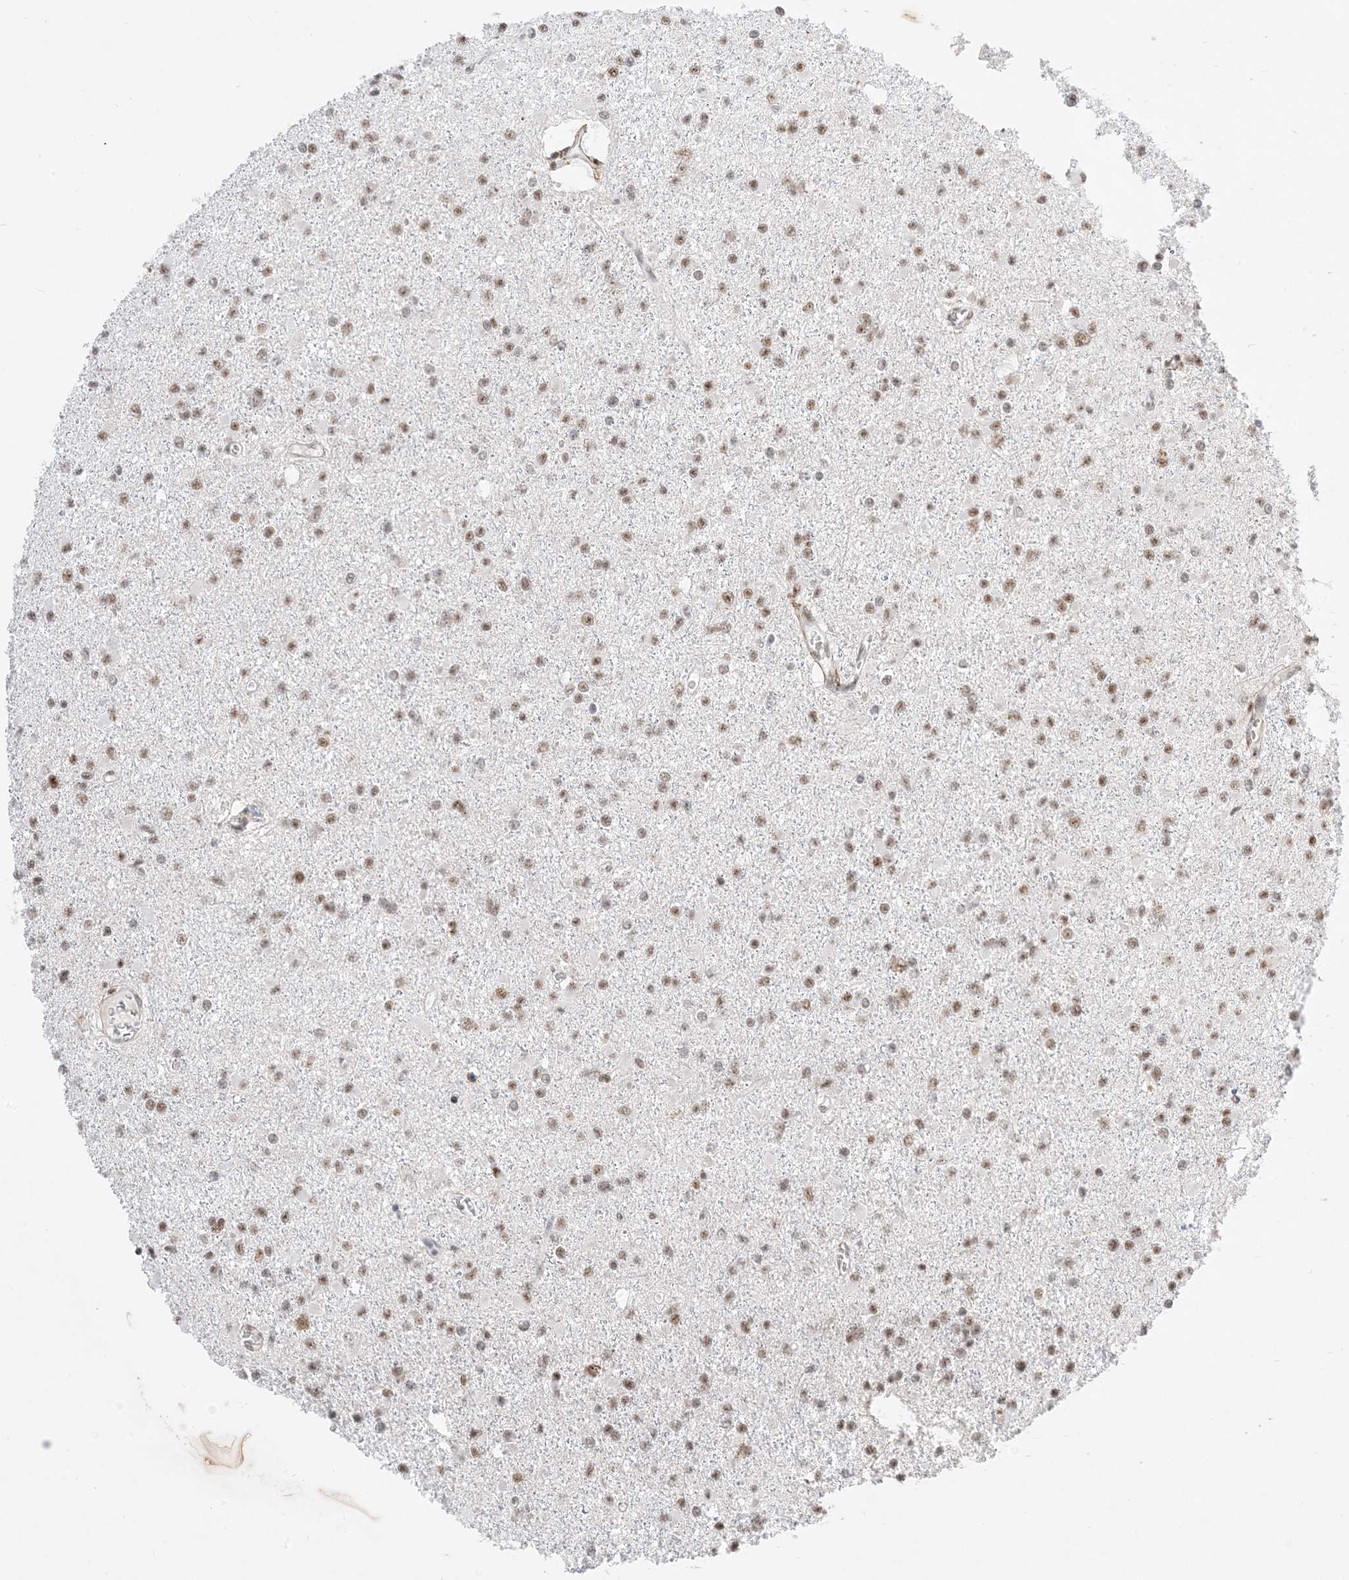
{"staining": {"intensity": "moderate", "quantity": ">75%", "location": "nuclear"}, "tissue": "glioma", "cell_type": "Tumor cells", "image_type": "cancer", "snomed": [{"axis": "morphology", "description": "Glioma, malignant, Low grade"}, {"axis": "topography", "description": "Brain"}], "caption": "Immunohistochemistry image of neoplastic tissue: malignant low-grade glioma stained using IHC displays medium levels of moderate protein expression localized specifically in the nuclear of tumor cells, appearing as a nuclear brown color.", "gene": "SF3A3", "patient": {"sex": "female", "age": 22}}